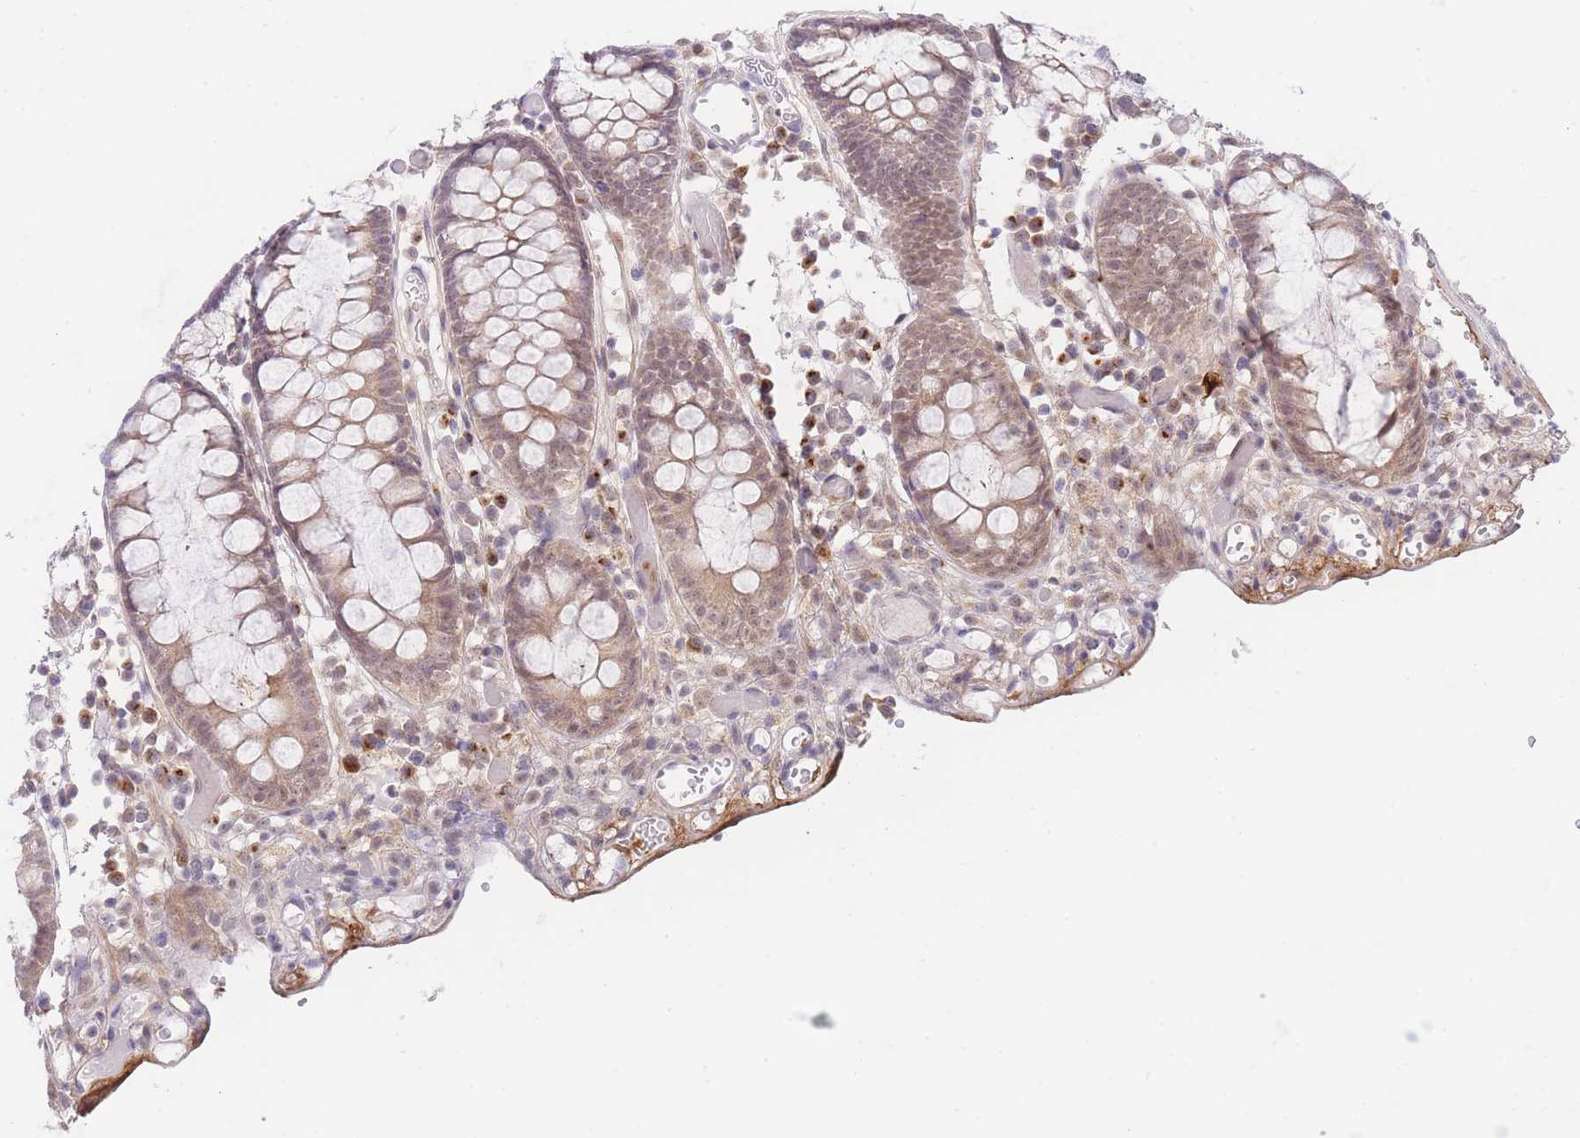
{"staining": {"intensity": "weak", "quantity": ">75%", "location": "cytoplasmic/membranous"}, "tissue": "colon", "cell_type": "Endothelial cells", "image_type": "normal", "snomed": [{"axis": "morphology", "description": "Normal tissue, NOS"}, {"axis": "topography", "description": "Colon"}], "caption": "Immunohistochemistry histopathology image of unremarkable human colon stained for a protein (brown), which demonstrates low levels of weak cytoplasmic/membranous staining in about >75% of endothelial cells.", "gene": "SLC25A33", "patient": {"sex": "male", "age": 14}}